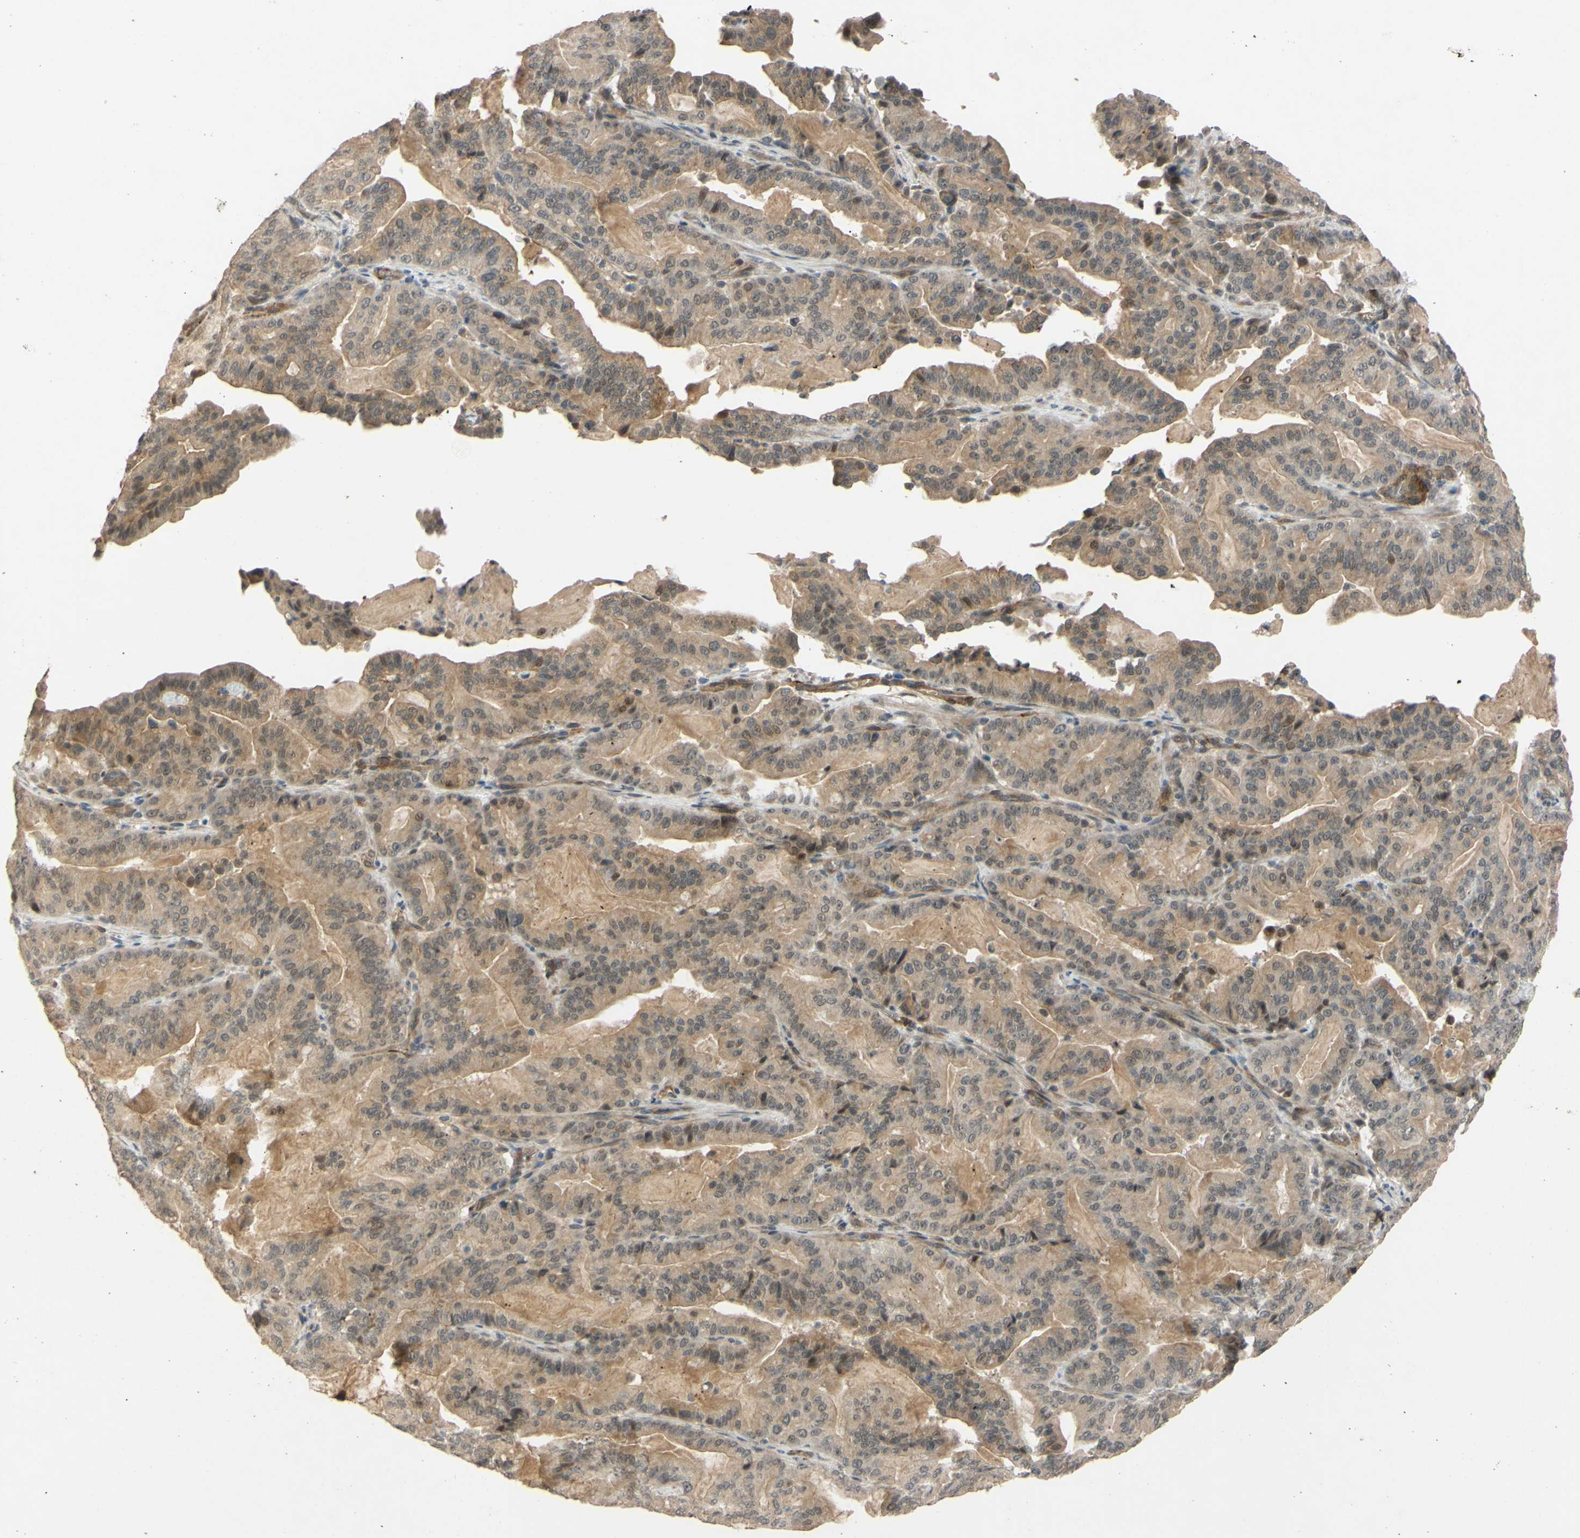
{"staining": {"intensity": "weak", "quantity": ">75%", "location": "cytoplasmic/membranous"}, "tissue": "pancreatic cancer", "cell_type": "Tumor cells", "image_type": "cancer", "snomed": [{"axis": "morphology", "description": "Adenocarcinoma, NOS"}, {"axis": "topography", "description": "Pancreas"}], "caption": "Brown immunohistochemical staining in human pancreatic cancer (adenocarcinoma) reveals weak cytoplasmic/membranous positivity in approximately >75% of tumor cells.", "gene": "ALK", "patient": {"sex": "male", "age": 63}}